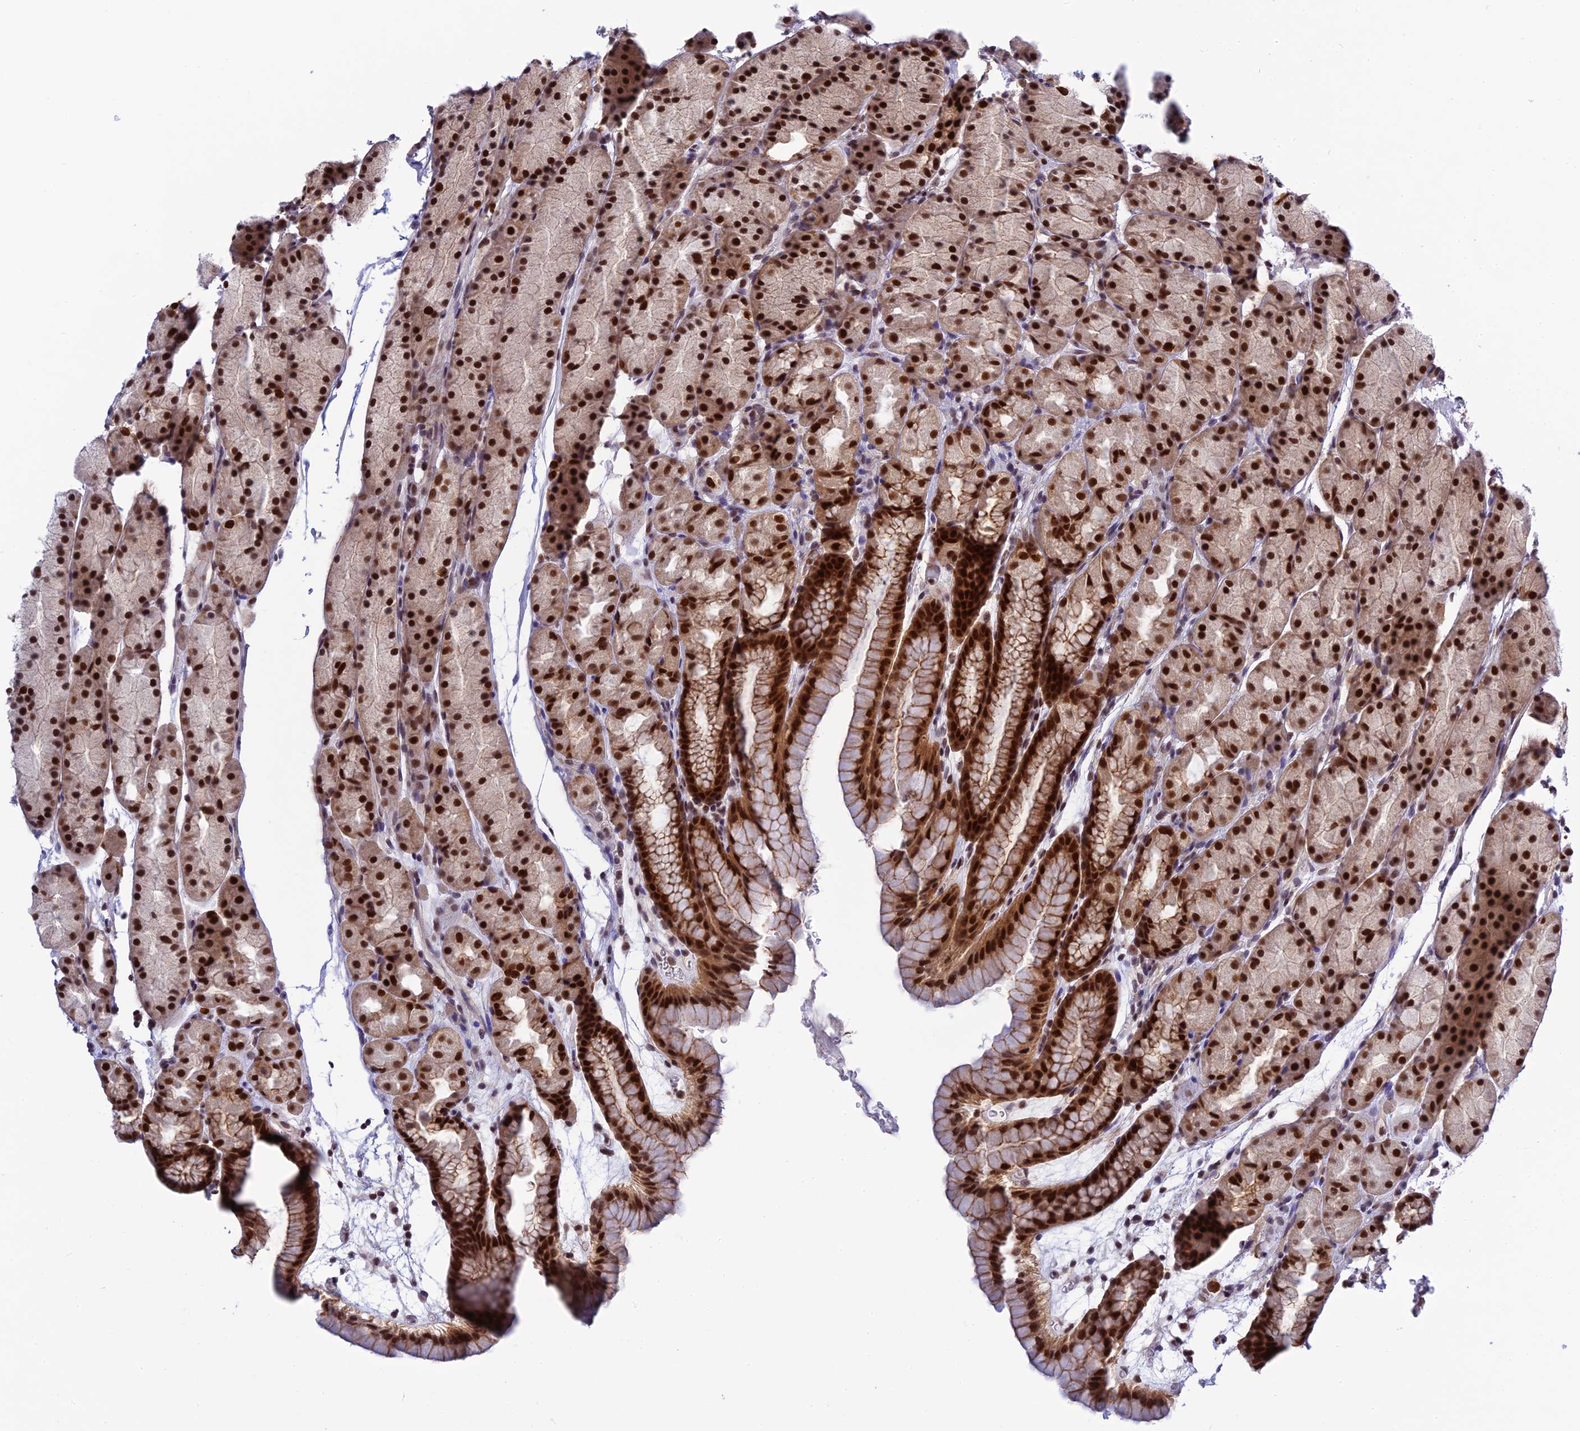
{"staining": {"intensity": "strong", "quantity": ">75%", "location": "cytoplasmic/membranous,nuclear"}, "tissue": "stomach", "cell_type": "Glandular cells", "image_type": "normal", "snomed": [{"axis": "morphology", "description": "Normal tissue, NOS"}, {"axis": "topography", "description": "Stomach, upper"}, {"axis": "topography", "description": "Stomach"}], "caption": "High-power microscopy captured an immunohistochemistry photomicrograph of benign stomach, revealing strong cytoplasmic/membranous,nuclear expression in approximately >75% of glandular cells. (Stains: DAB in brown, nuclei in blue, Microscopy: brightfield microscopy at high magnification).", "gene": "TCEA1", "patient": {"sex": "male", "age": 47}}